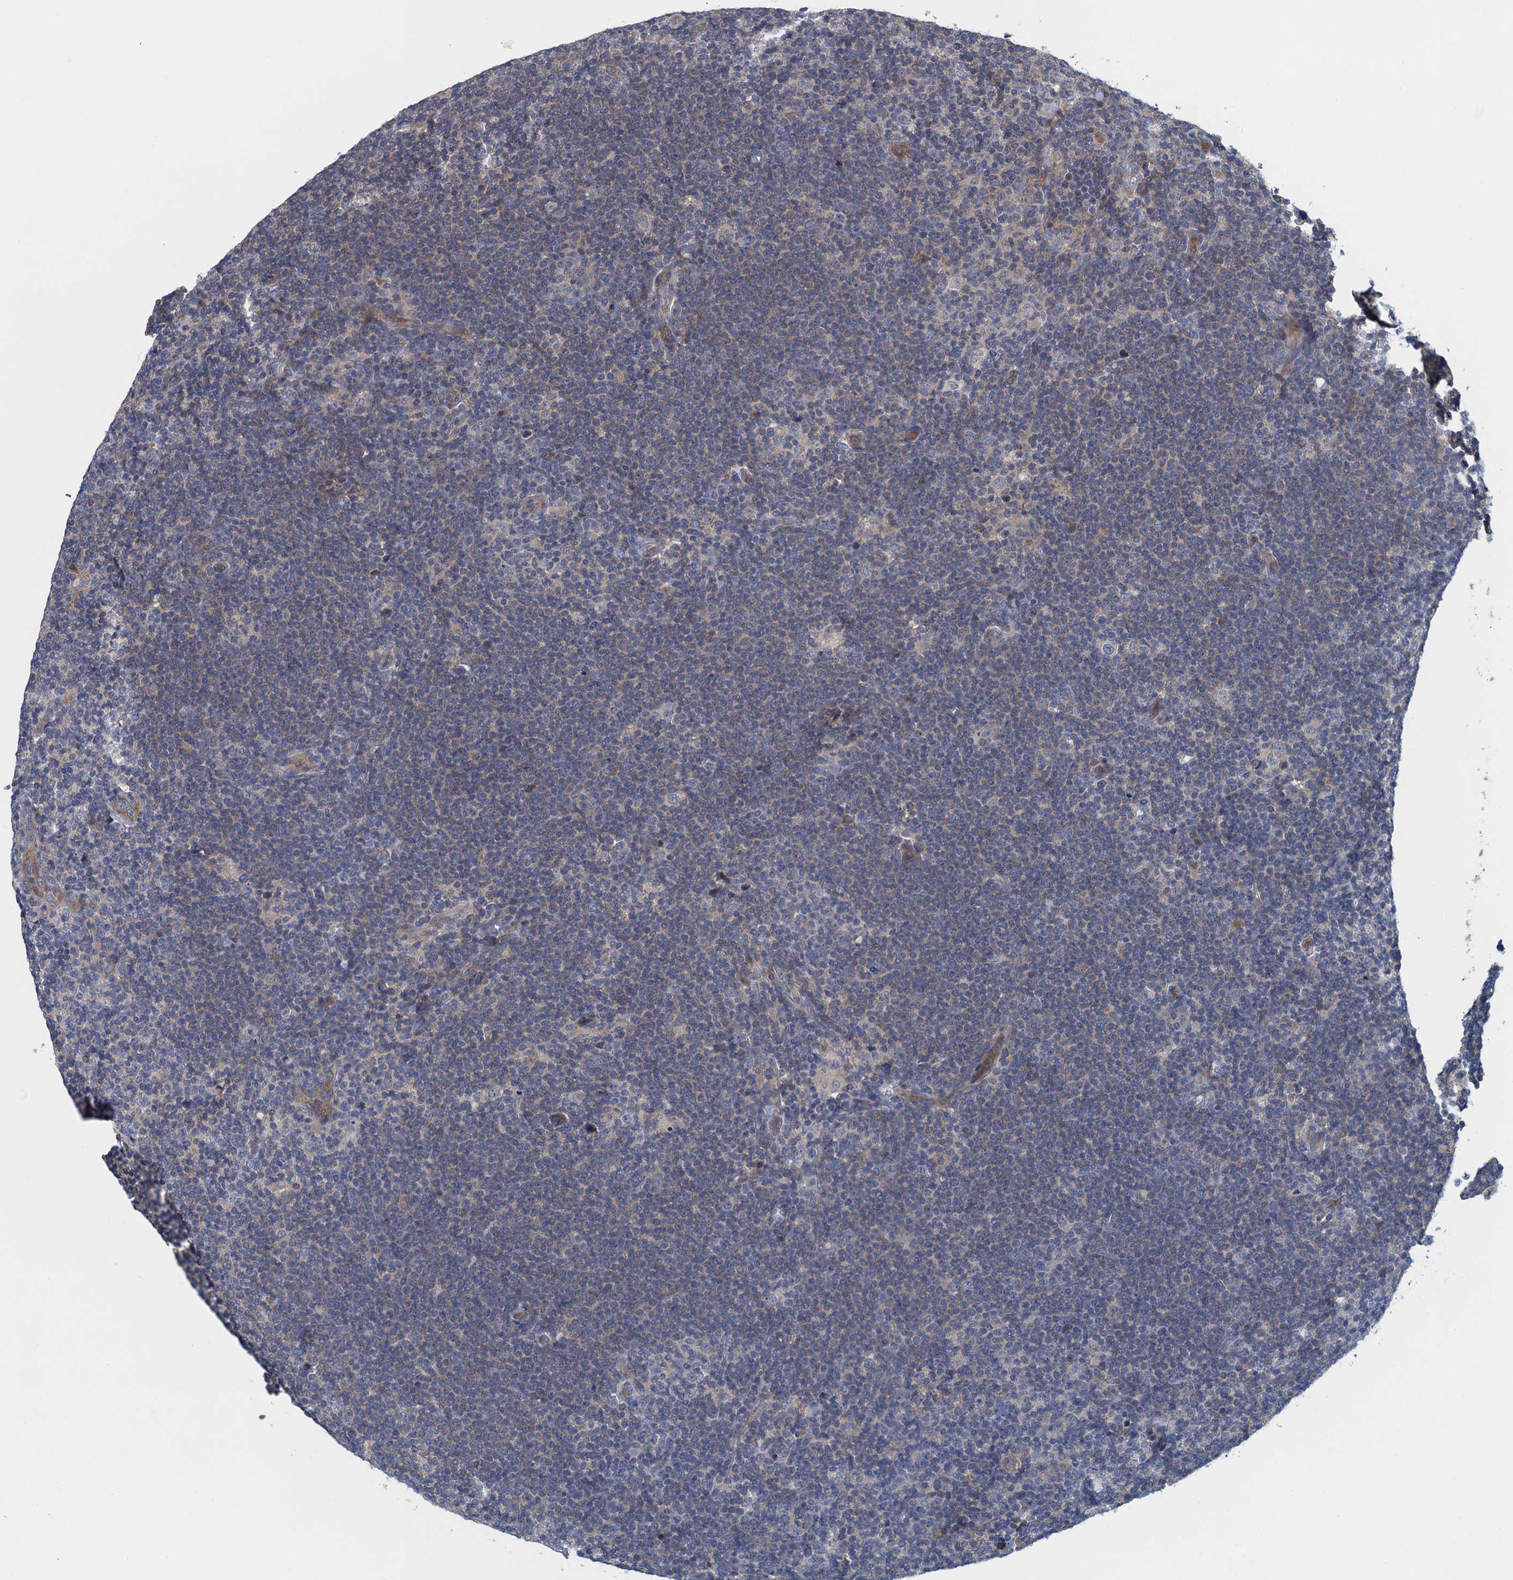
{"staining": {"intensity": "moderate", "quantity": "<25%", "location": "cytoplasmic/membranous"}, "tissue": "lymphoma", "cell_type": "Tumor cells", "image_type": "cancer", "snomed": [{"axis": "morphology", "description": "Hodgkin's disease, NOS"}, {"axis": "topography", "description": "Lymph node"}], "caption": "An immunohistochemistry histopathology image of tumor tissue is shown. Protein staining in brown highlights moderate cytoplasmic/membranous positivity in lymphoma within tumor cells. The staining is performed using DAB brown chromogen to label protein expression. The nuclei are counter-stained blue using hematoxylin.", "gene": "NCKAP1L", "patient": {"sex": "female", "age": 57}}